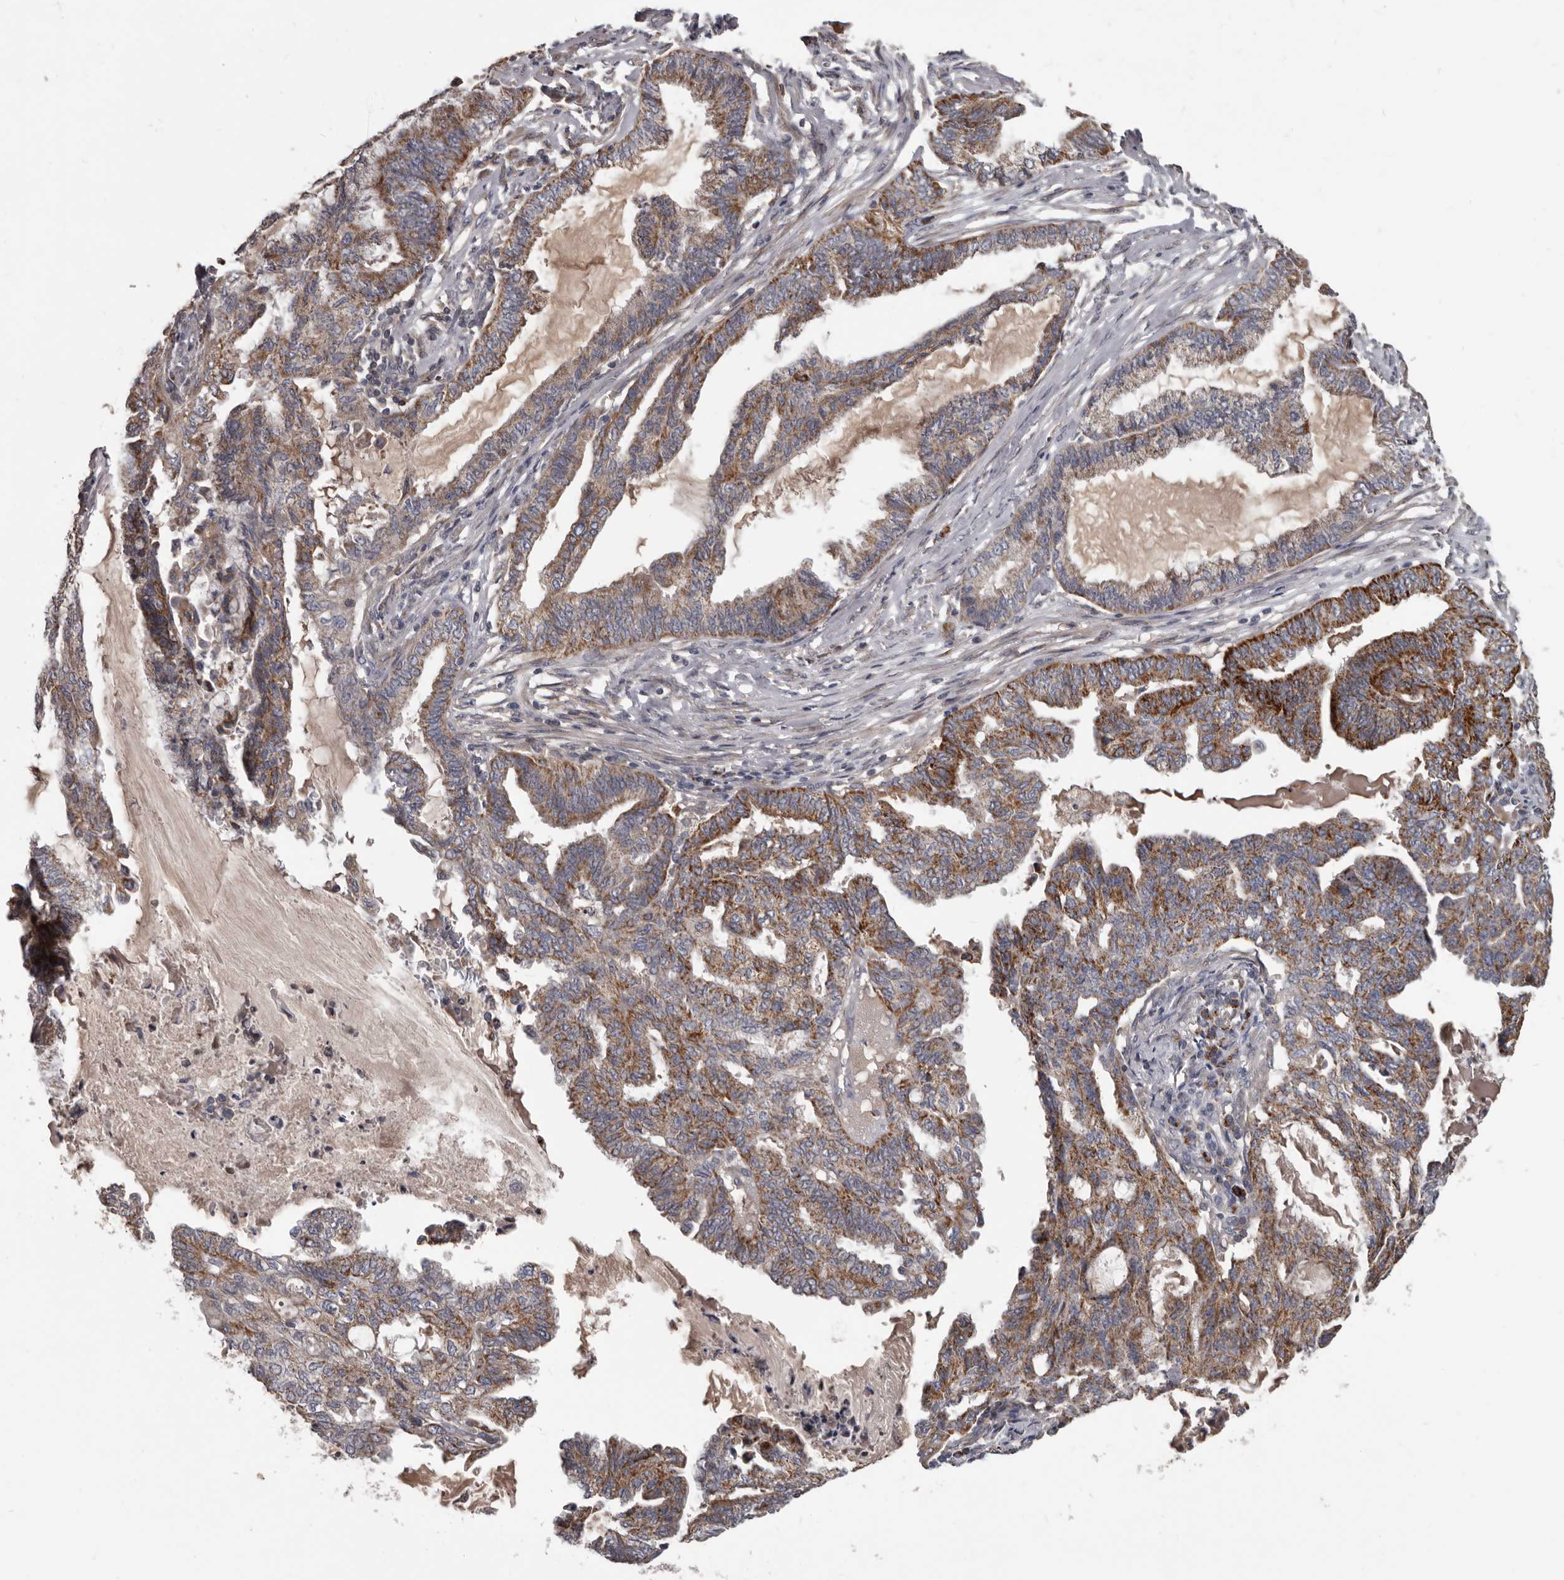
{"staining": {"intensity": "moderate", "quantity": ">75%", "location": "cytoplasmic/membranous"}, "tissue": "endometrial cancer", "cell_type": "Tumor cells", "image_type": "cancer", "snomed": [{"axis": "morphology", "description": "Adenocarcinoma, NOS"}, {"axis": "topography", "description": "Endometrium"}], "caption": "Moderate cytoplasmic/membranous staining is identified in approximately >75% of tumor cells in adenocarcinoma (endometrial).", "gene": "ALDH5A1", "patient": {"sex": "female", "age": 86}}